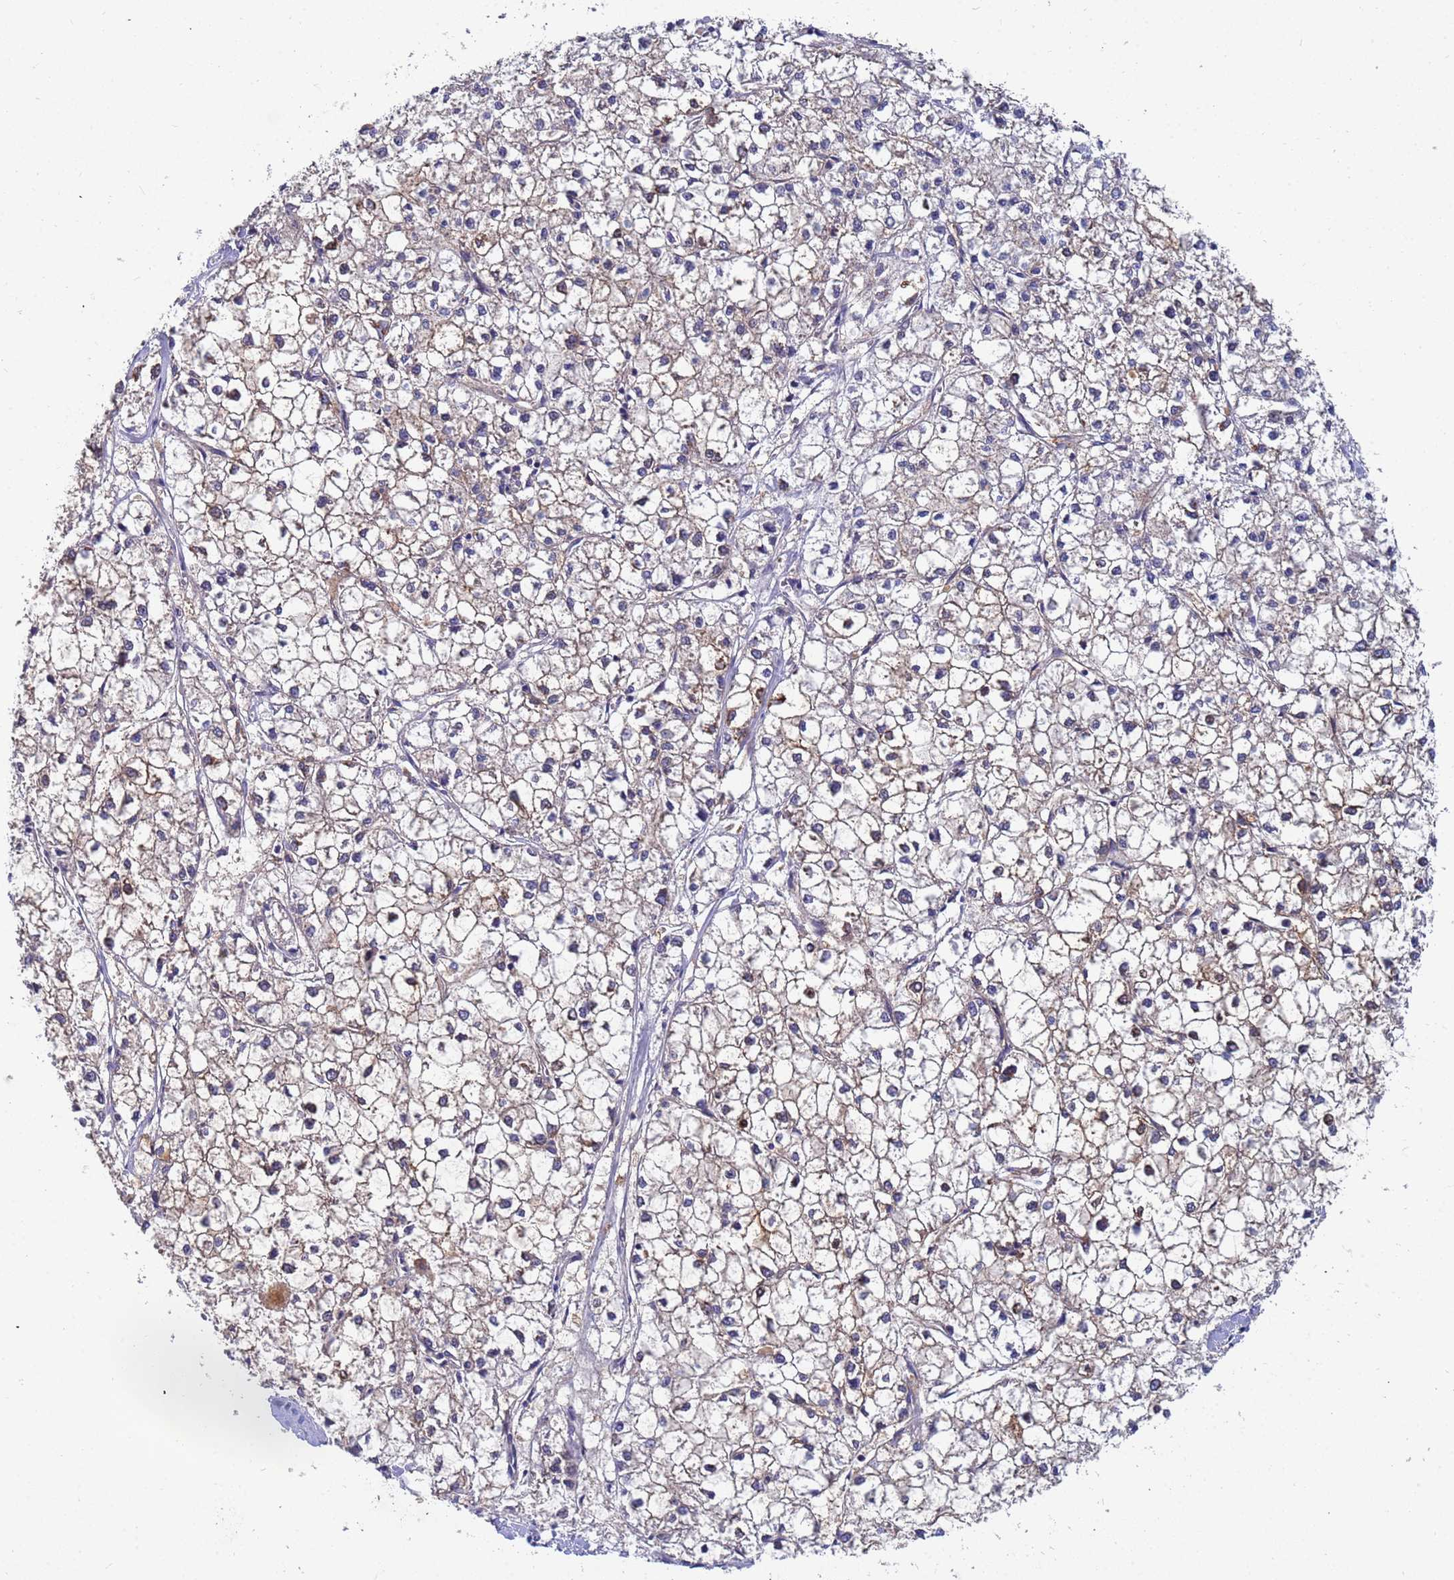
{"staining": {"intensity": "moderate", "quantity": "25%-75%", "location": "cytoplasmic/membranous"}, "tissue": "liver cancer", "cell_type": "Tumor cells", "image_type": "cancer", "snomed": [{"axis": "morphology", "description": "Carcinoma, Hepatocellular, NOS"}, {"axis": "topography", "description": "Liver"}], "caption": "Protein staining of liver cancer (hepatocellular carcinoma) tissue displays moderate cytoplasmic/membranous staining in about 25%-75% of tumor cells. The staining is performed using DAB (3,3'-diaminobenzidine) brown chromogen to label protein expression. The nuclei are counter-stained blue using hematoxylin.", "gene": "TTLL11", "patient": {"sex": "female", "age": 43}}